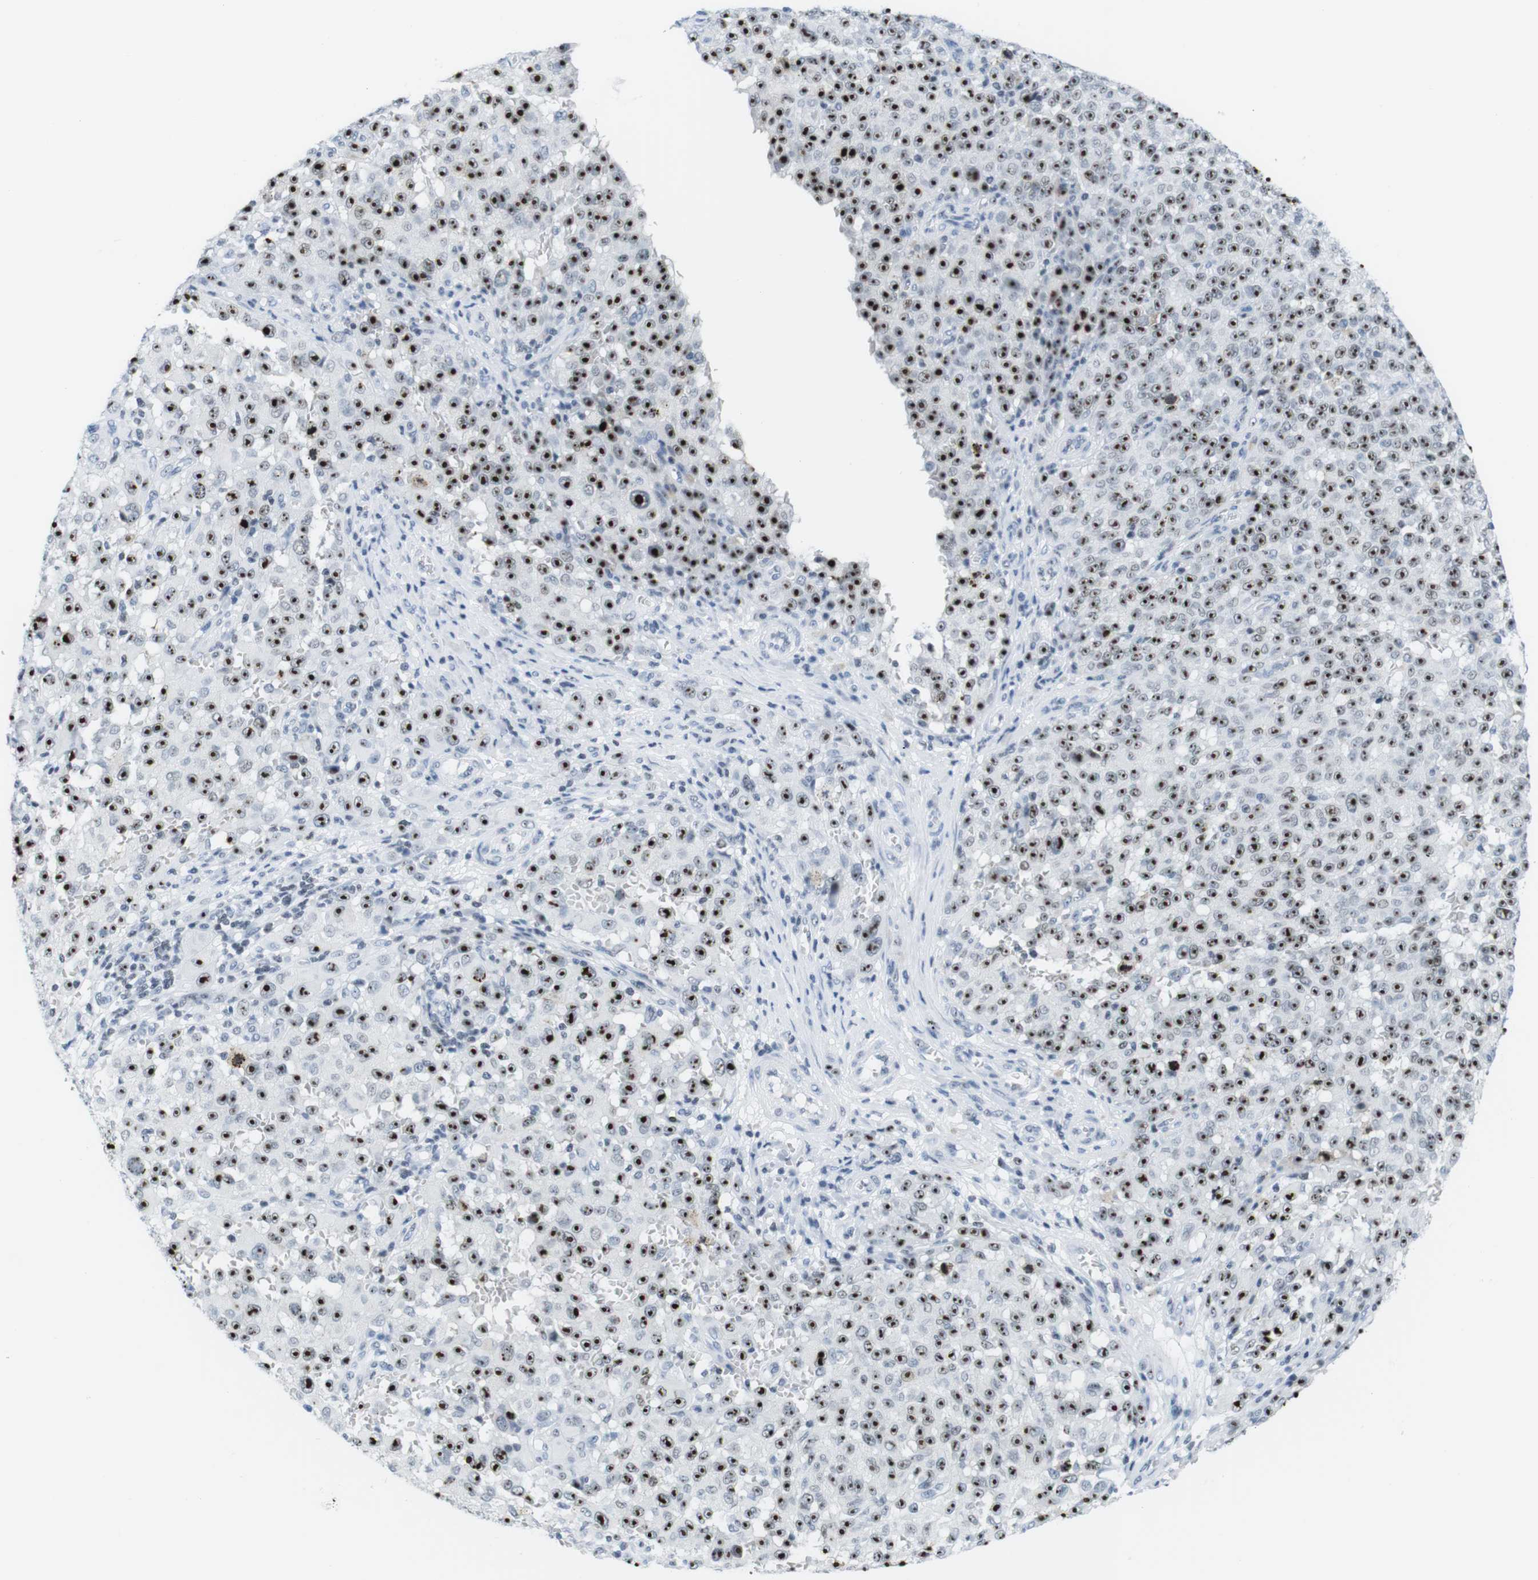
{"staining": {"intensity": "strong", "quantity": ">75%", "location": "nuclear"}, "tissue": "melanoma", "cell_type": "Tumor cells", "image_type": "cancer", "snomed": [{"axis": "morphology", "description": "Malignant melanoma, NOS"}, {"axis": "topography", "description": "Skin"}], "caption": "The photomicrograph reveals immunohistochemical staining of malignant melanoma. There is strong nuclear positivity is present in approximately >75% of tumor cells.", "gene": "NIFK", "patient": {"sex": "female", "age": 82}}